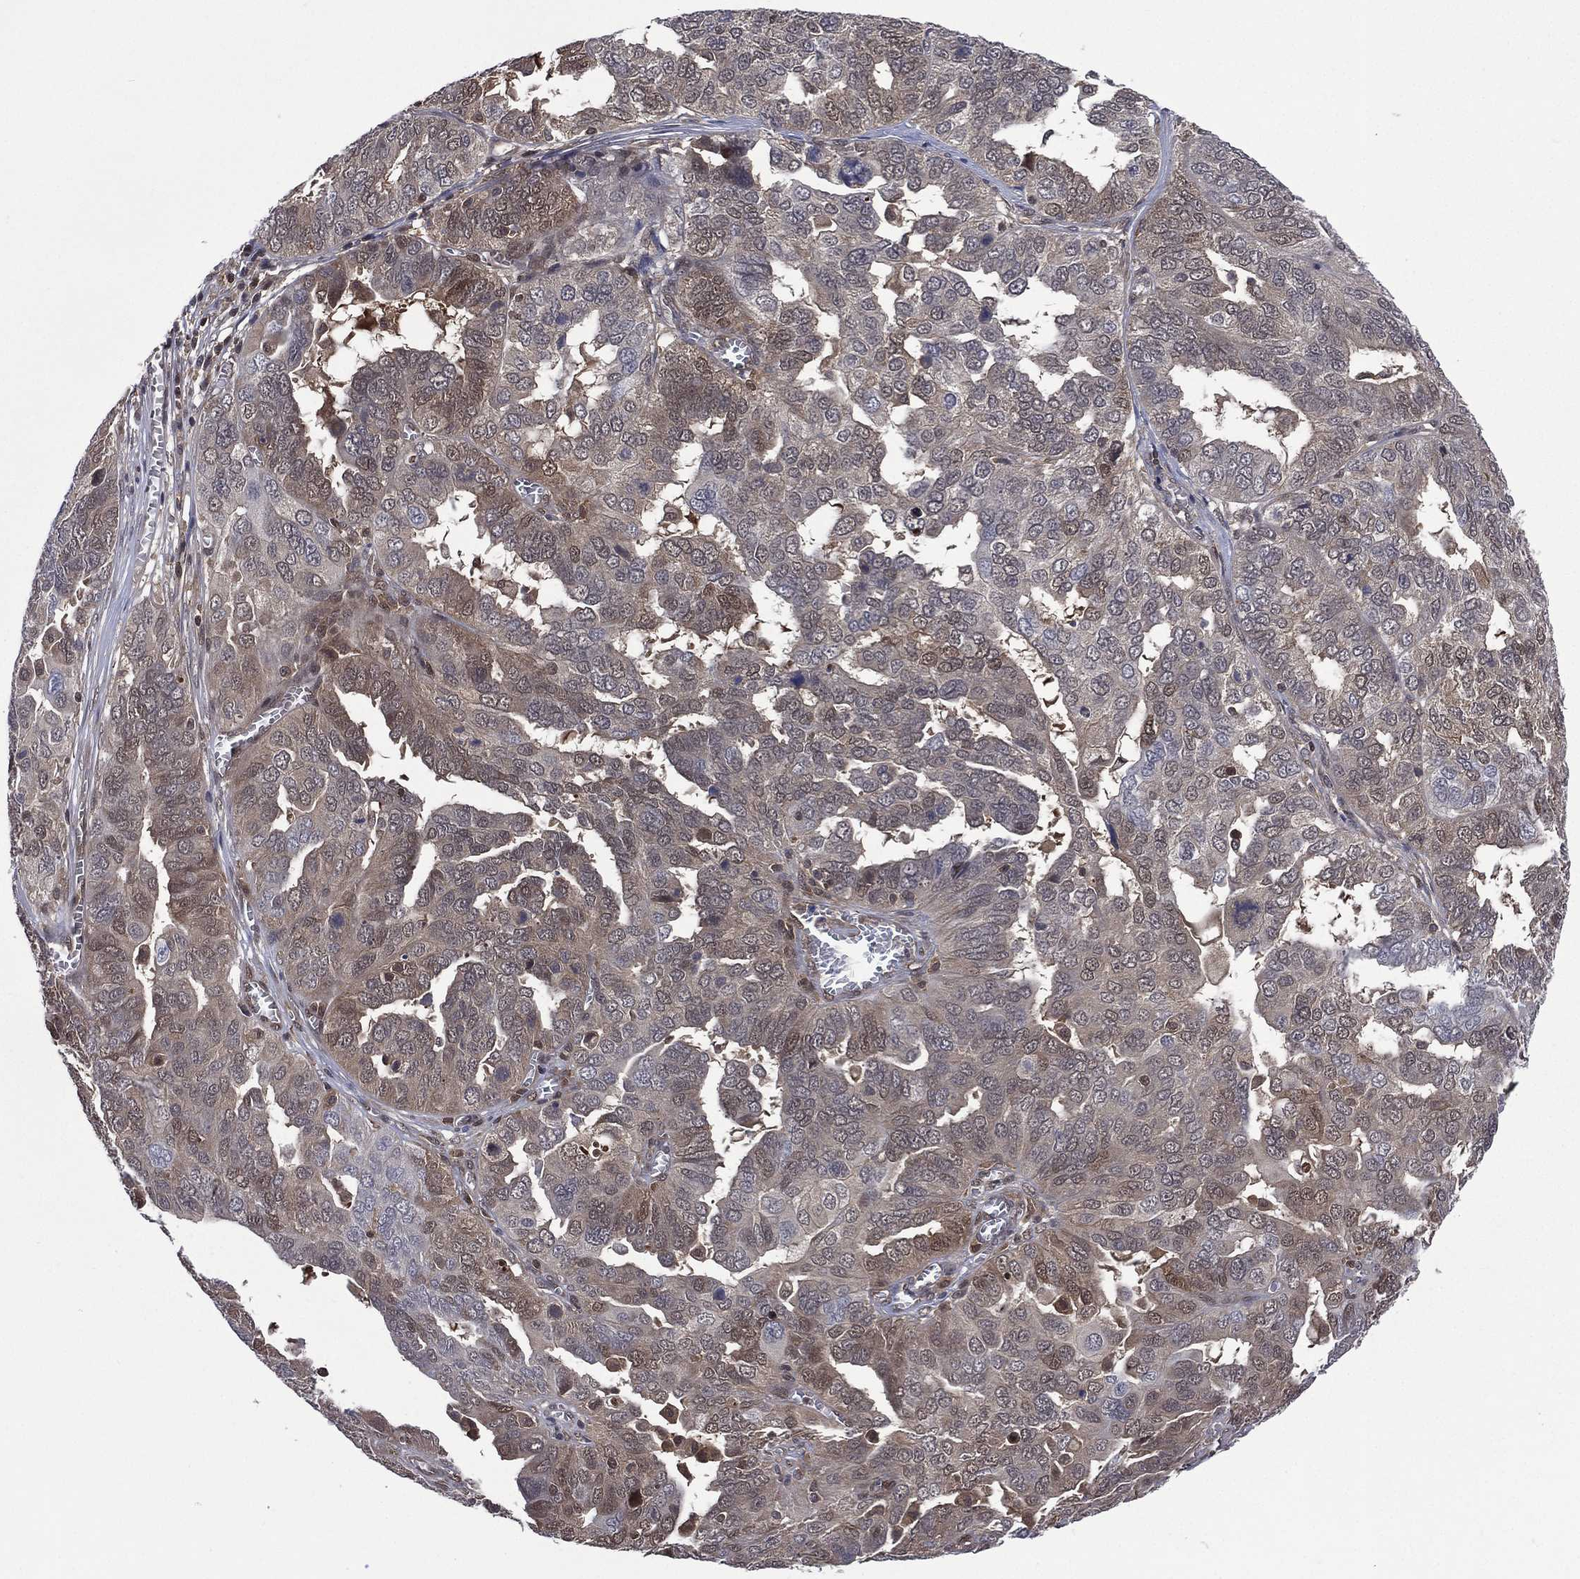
{"staining": {"intensity": "moderate", "quantity": "<25%", "location": "cytoplasmic/membranous,nuclear"}, "tissue": "ovarian cancer", "cell_type": "Tumor cells", "image_type": "cancer", "snomed": [{"axis": "morphology", "description": "Carcinoma, endometroid"}, {"axis": "topography", "description": "Soft tissue"}, {"axis": "topography", "description": "Ovary"}], "caption": "The micrograph demonstrates immunohistochemical staining of ovarian cancer (endometroid carcinoma). There is moderate cytoplasmic/membranous and nuclear positivity is appreciated in about <25% of tumor cells.", "gene": "MTAP", "patient": {"sex": "female", "age": 52}}